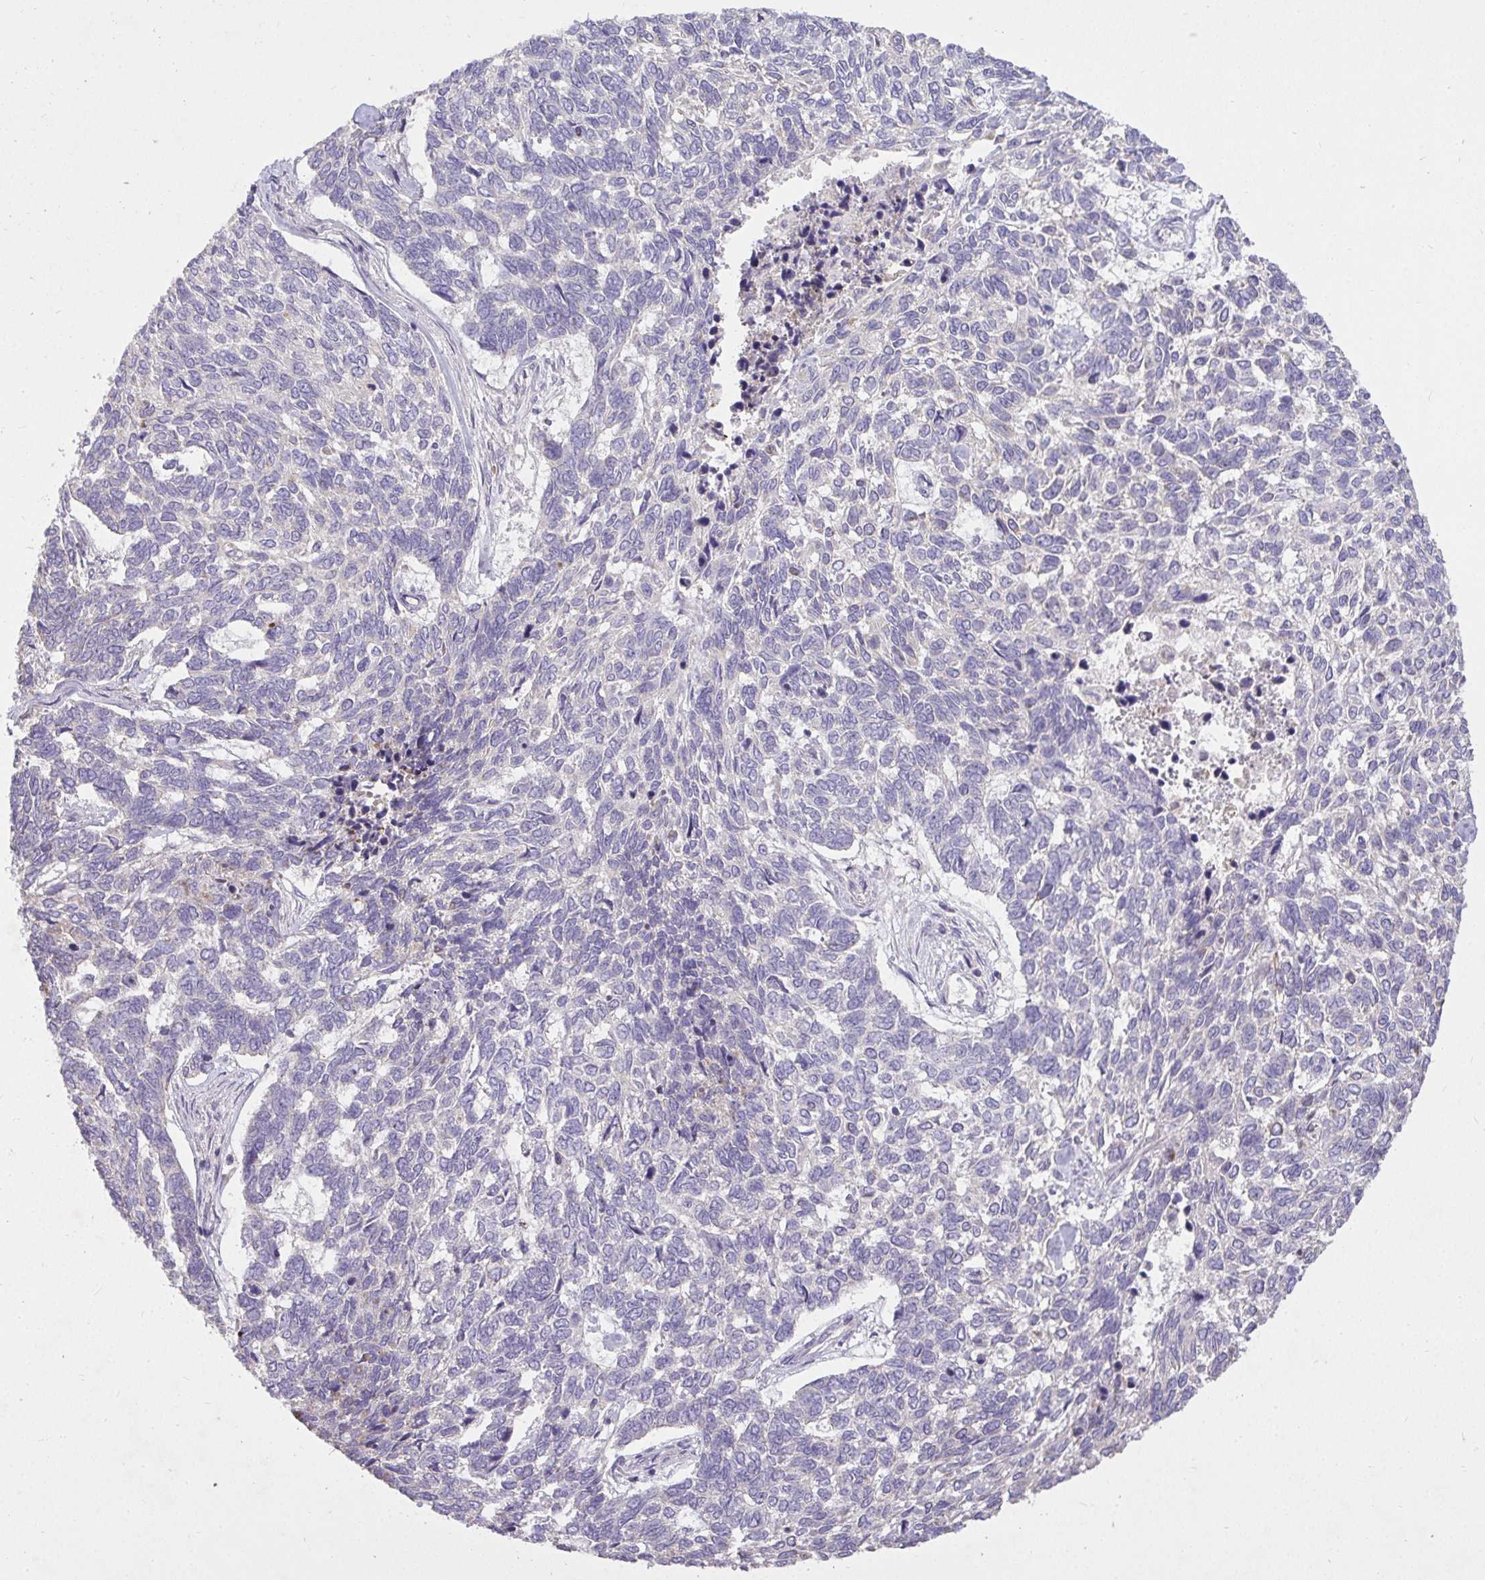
{"staining": {"intensity": "negative", "quantity": "none", "location": "none"}, "tissue": "skin cancer", "cell_type": "Tumor cells", "image_type": "cancer", "snomed": [{"axis": "morphology", "description": "Basal cell carcinoma"}, {"axis": "topography", "description": "Skin"}], "caption": "Tumor cells are negative for protein expression in human basal cell carcinoma (skin).", "gene": "STRIP1", "patient": {"sex": "female", "age": 65}}